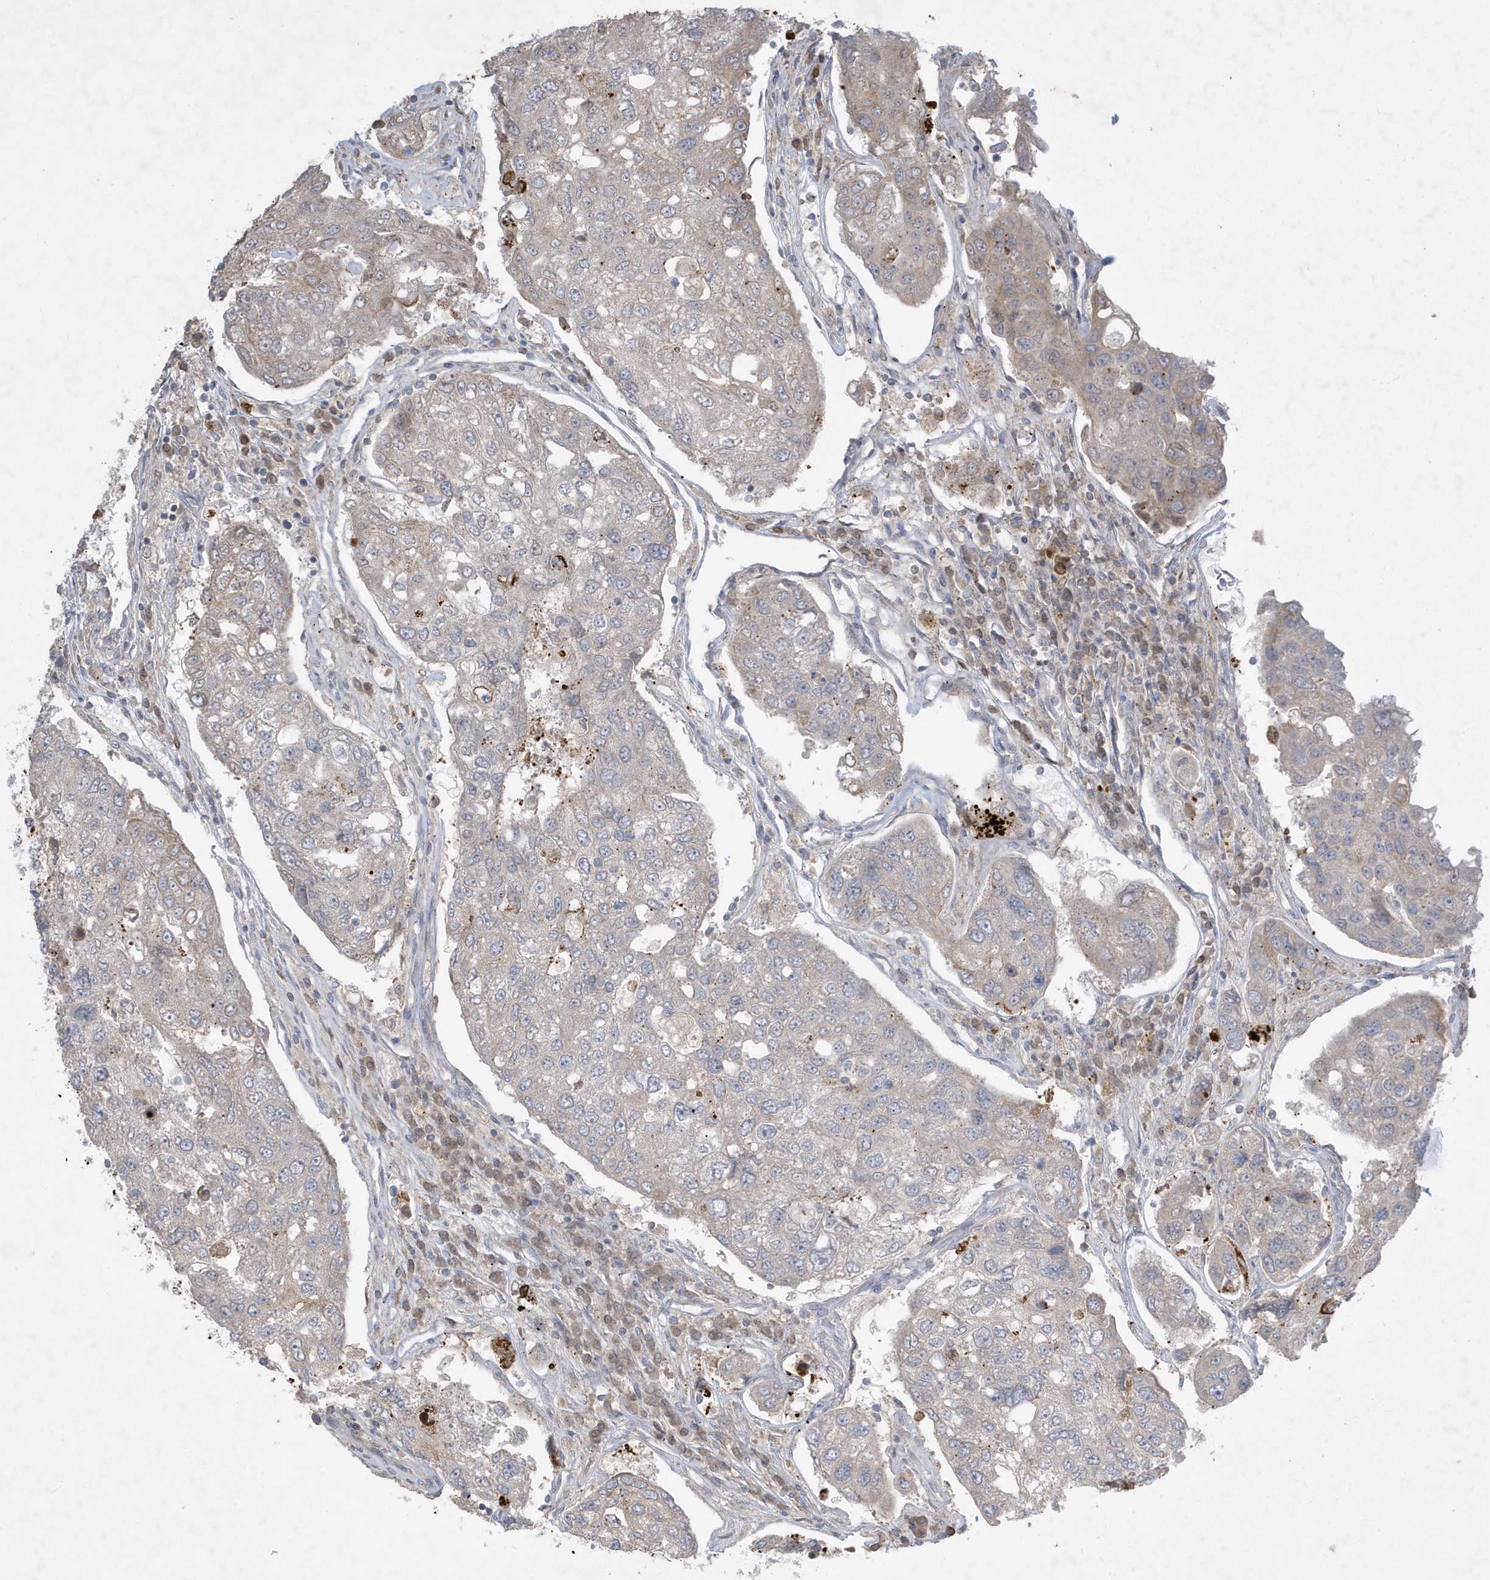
{"staining": {"intensity": "weak", "quantity": ">75%", "location": "cytoplasmic/membranous"}, "tissue": "urothelial cancer", "cell_type": "Tumor cells", "image_type": "cancer", "snomed": [{"axis": "morphology", "description": "Urothelial carcinoma, High grade"}, {"axis": "topography", "description": "Lymph node"}, {"axis": "topography", "description": "Urinary bladder"}], "caption": "Weak cytoplasmic/membranous staining for a protein is present in approximately >75% of tumor cells of urothelial carcinoma (high-grade) using immunohistochemistry.", "gene": "FNDC1", "patient": {"sex": "male", "age": 51}}